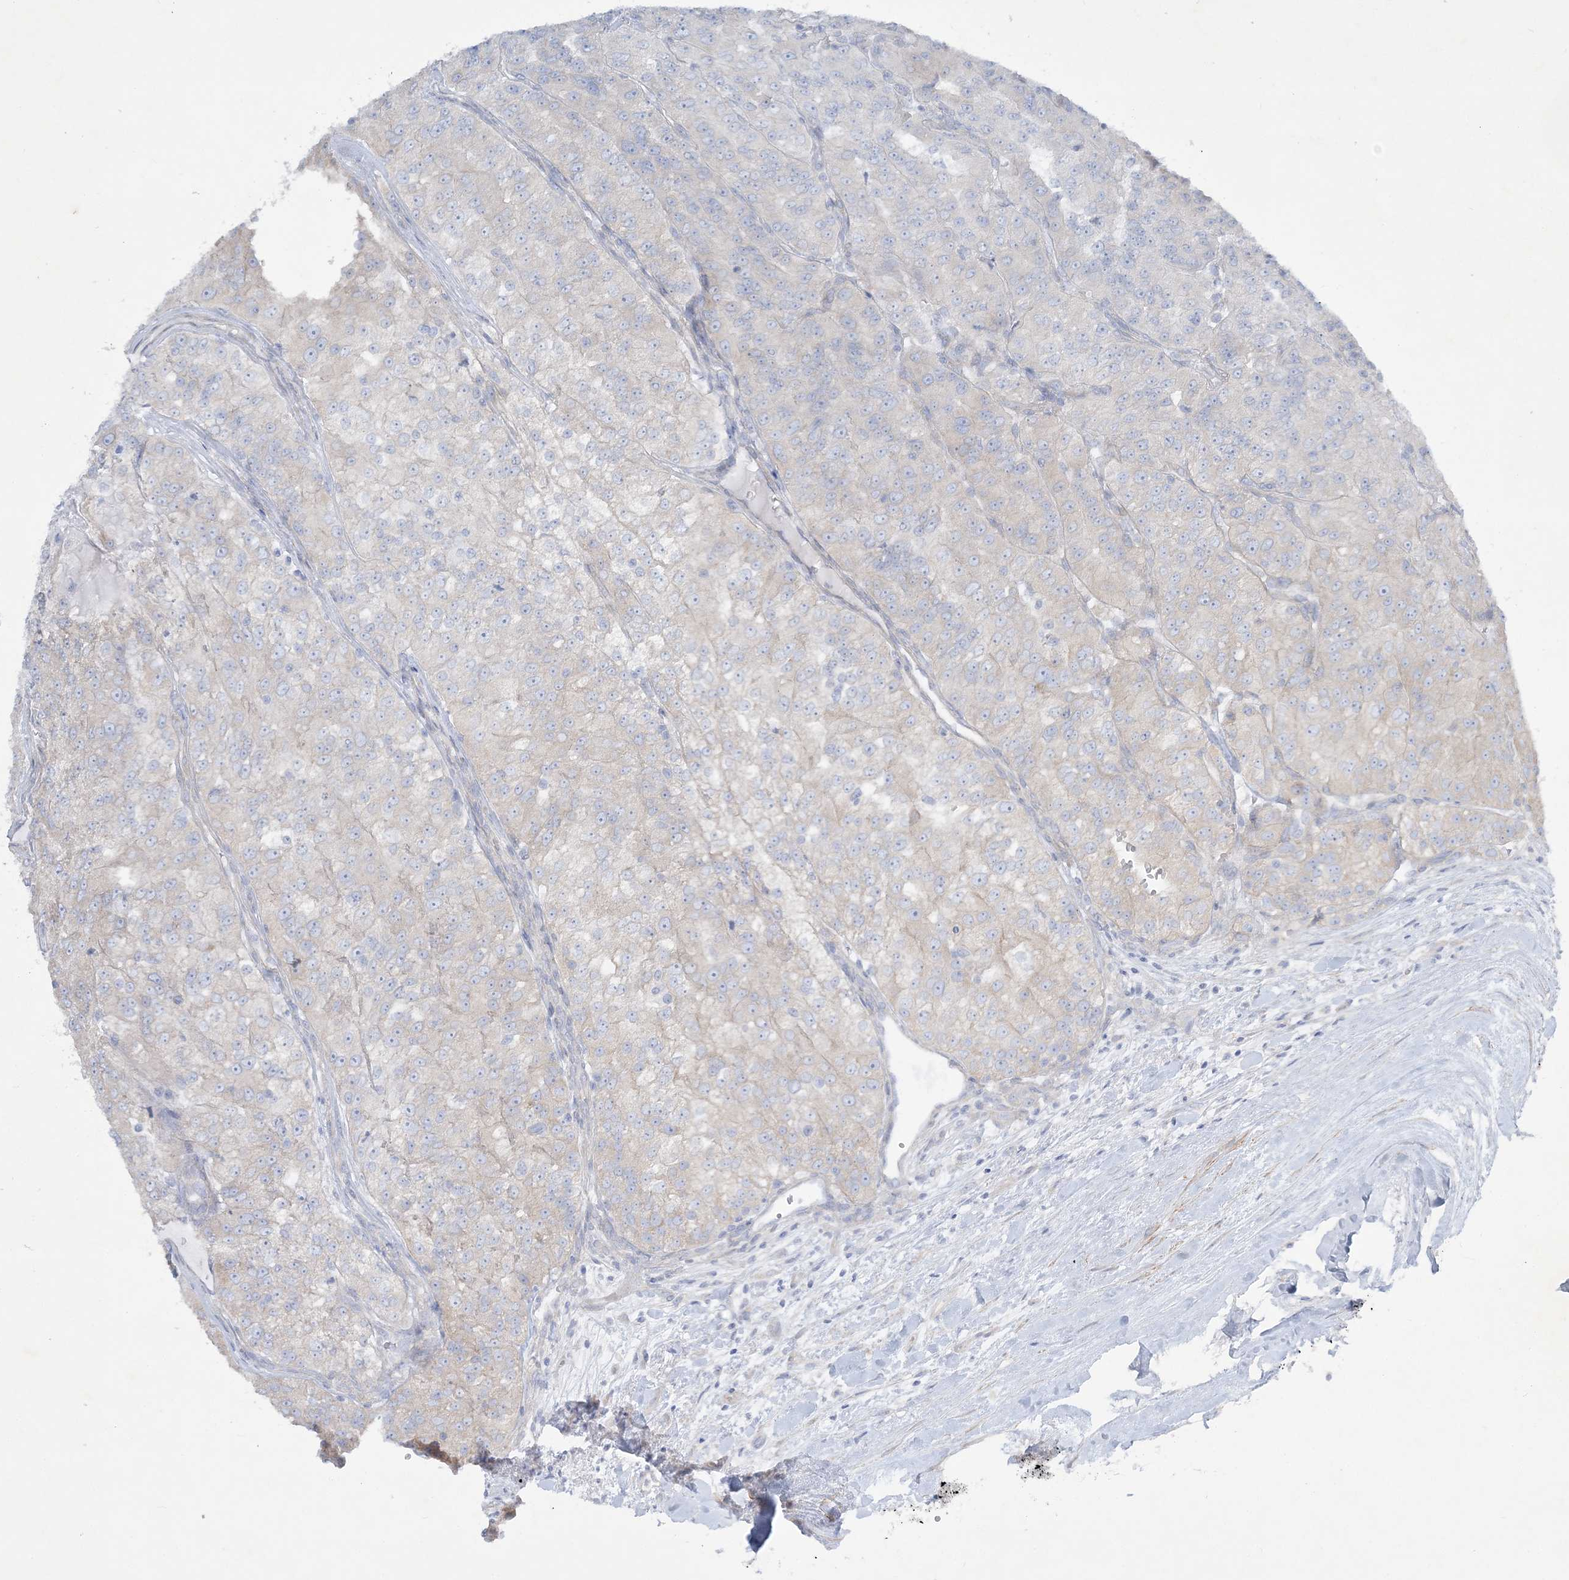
{"staining": {"intensity": "negative", "quantity": "none", "location": "none"}, "tissue": "renal cancer", "cell_type": "Tumor cells", "image_type": "cancer", "snomed": [{"axis": "morphology", "description": "Adenocarcinoma, NOS"}, {"axis": "topography", "description": "Kidney"}], "caption": "DAB (3,3'-diaminobenzidine) immunohistochemical staining of renal cancer (adenocarcinoma) reveals no significant expression in tumor cells.", "gene": "FARSB", "patient": {"sex": "female", "age": 63}}